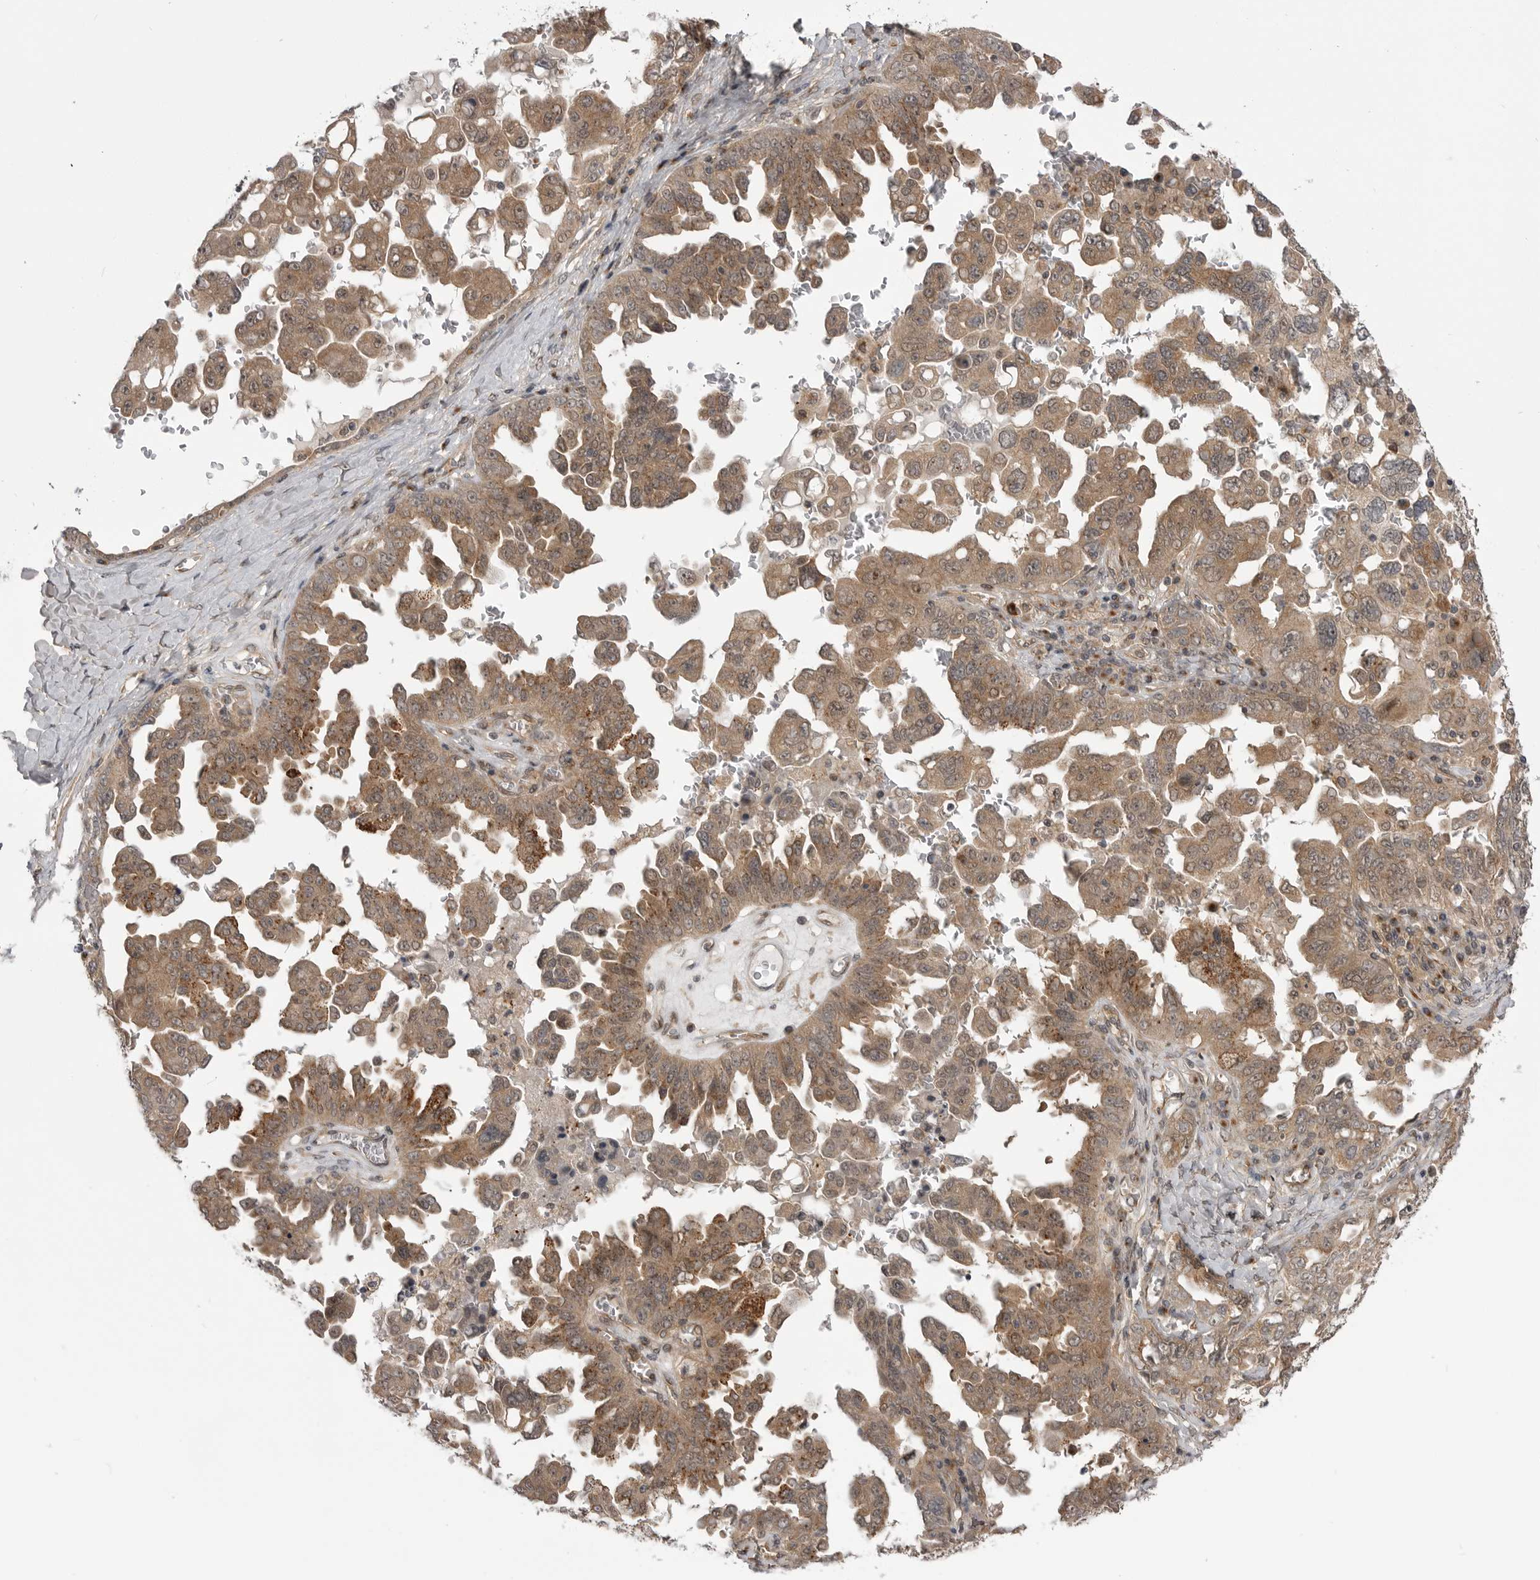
{"staining": {"intensity": "moderate", "quantity": ">75%", "location": "cytoplasmic/membranous"}, "tissue": "ovarian cancer", "cell_type": "Tumor cells", "image_type": "cancer", "snomed": [{"axis": "morphology", "description": "Carcinoma, endometroid"}, {"axis": "topography", "description": "Ovary"}], "caption": "Protein expression analysis of human ovarian endometroid carcinoma reveals moderate cytoplasmic/membranous staining in approximately >75% of tumor cells.", "gene": "PDCL", "patient": {"sex": "female", "age": 62}}